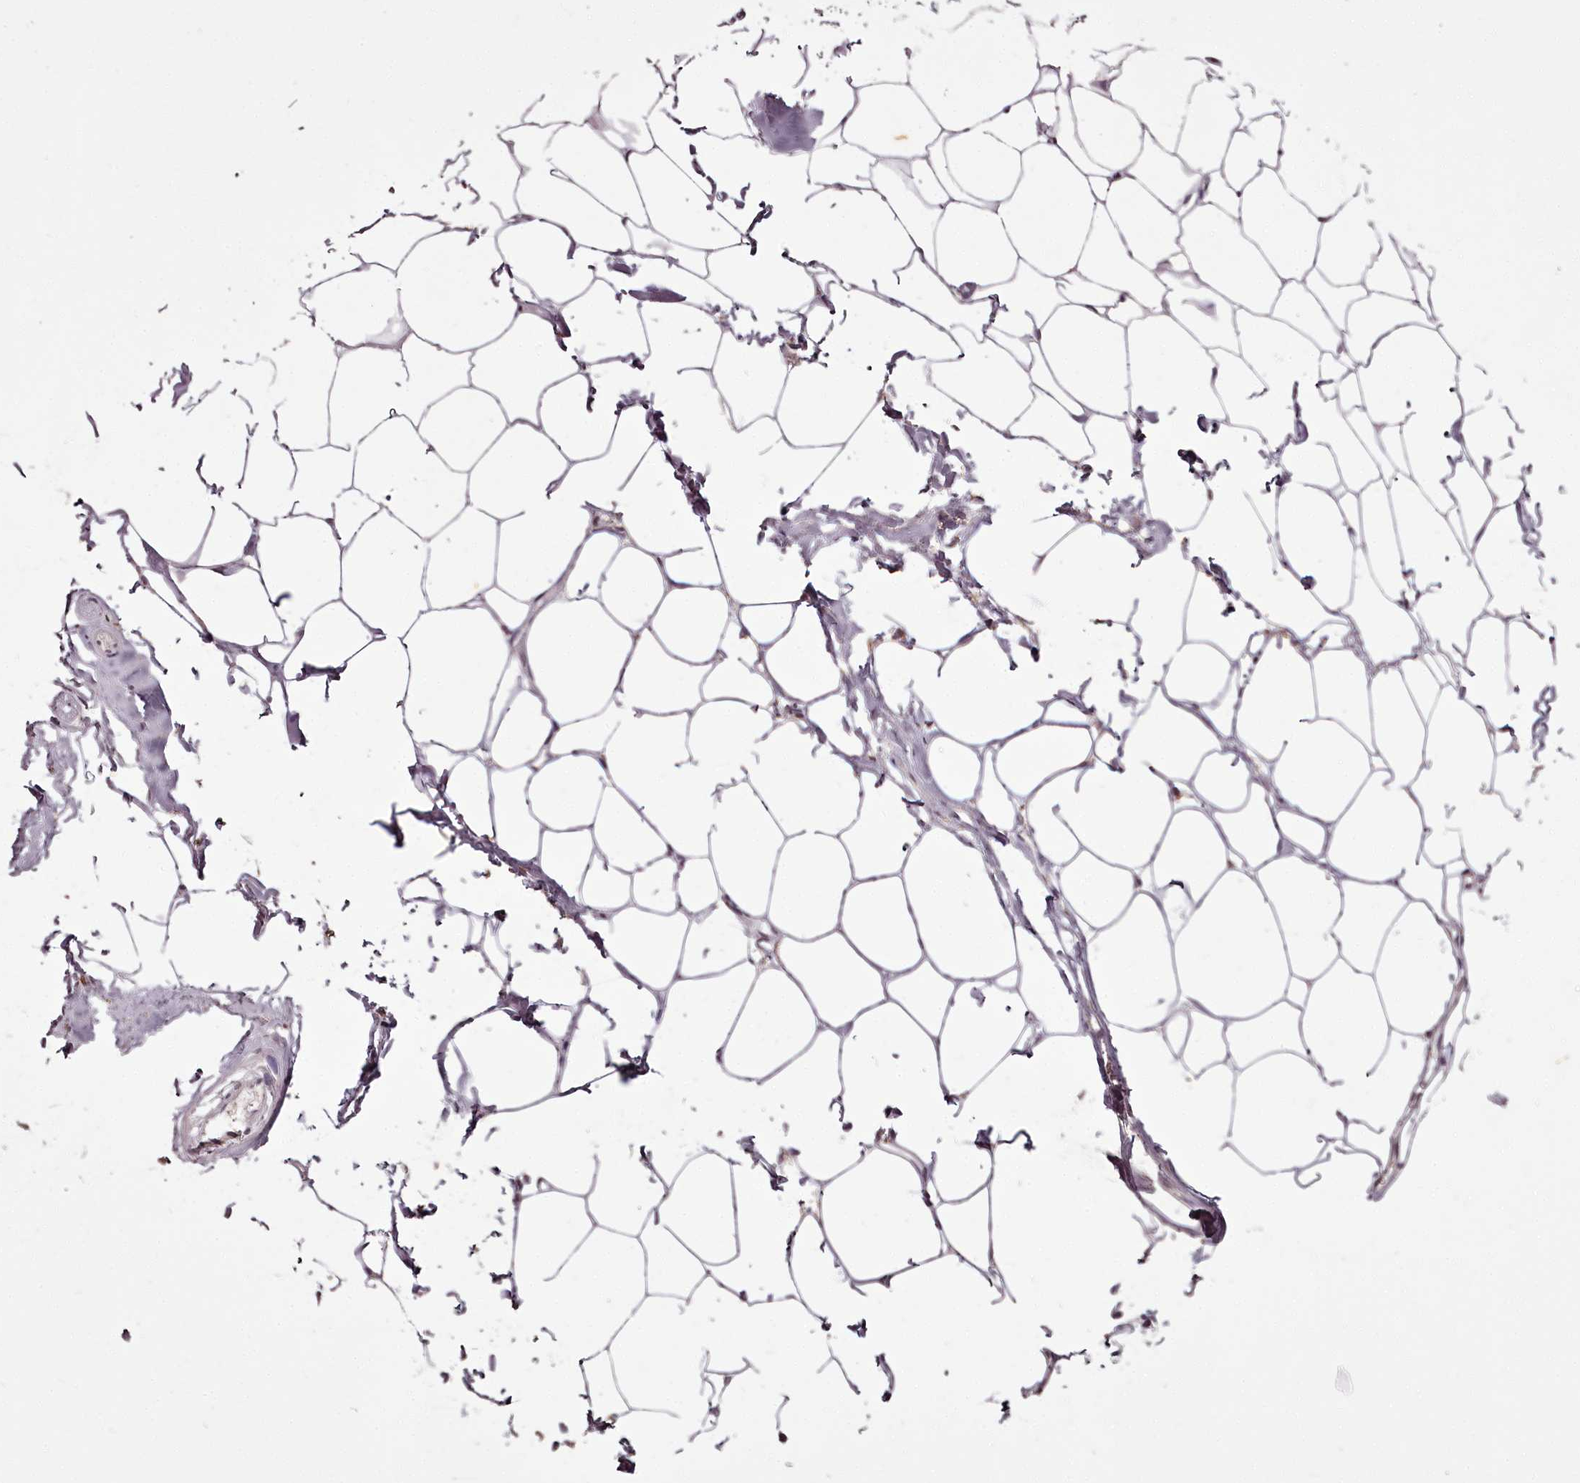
{"staining": {"intensity": "weak", "quantity": "25%-75%", "location": "cytoplasmic/membranous"}, "tissue": "adipose tissue", "cell_type": "Adipocytes", "image_type": "normal", "snomed": [{"axis": "morphology", "description": "Normal tissue, NOS"}, {"axis": "morphology", "description": "Adenocarcinoma, Low grade"}, {"axis": "topography", "description": "Prostate"}, {"axis": "topography", "description": "Peripheral nerve tissue"}], "caption": "Weak cytoplasmic/membranous staining for a protein is identified in approximately 25%-75% of adipocytes of normal adipose tissue using immunohistochemistry.", "gene": "NPRL2", "patient": {"sex": "male", "age": 63}}